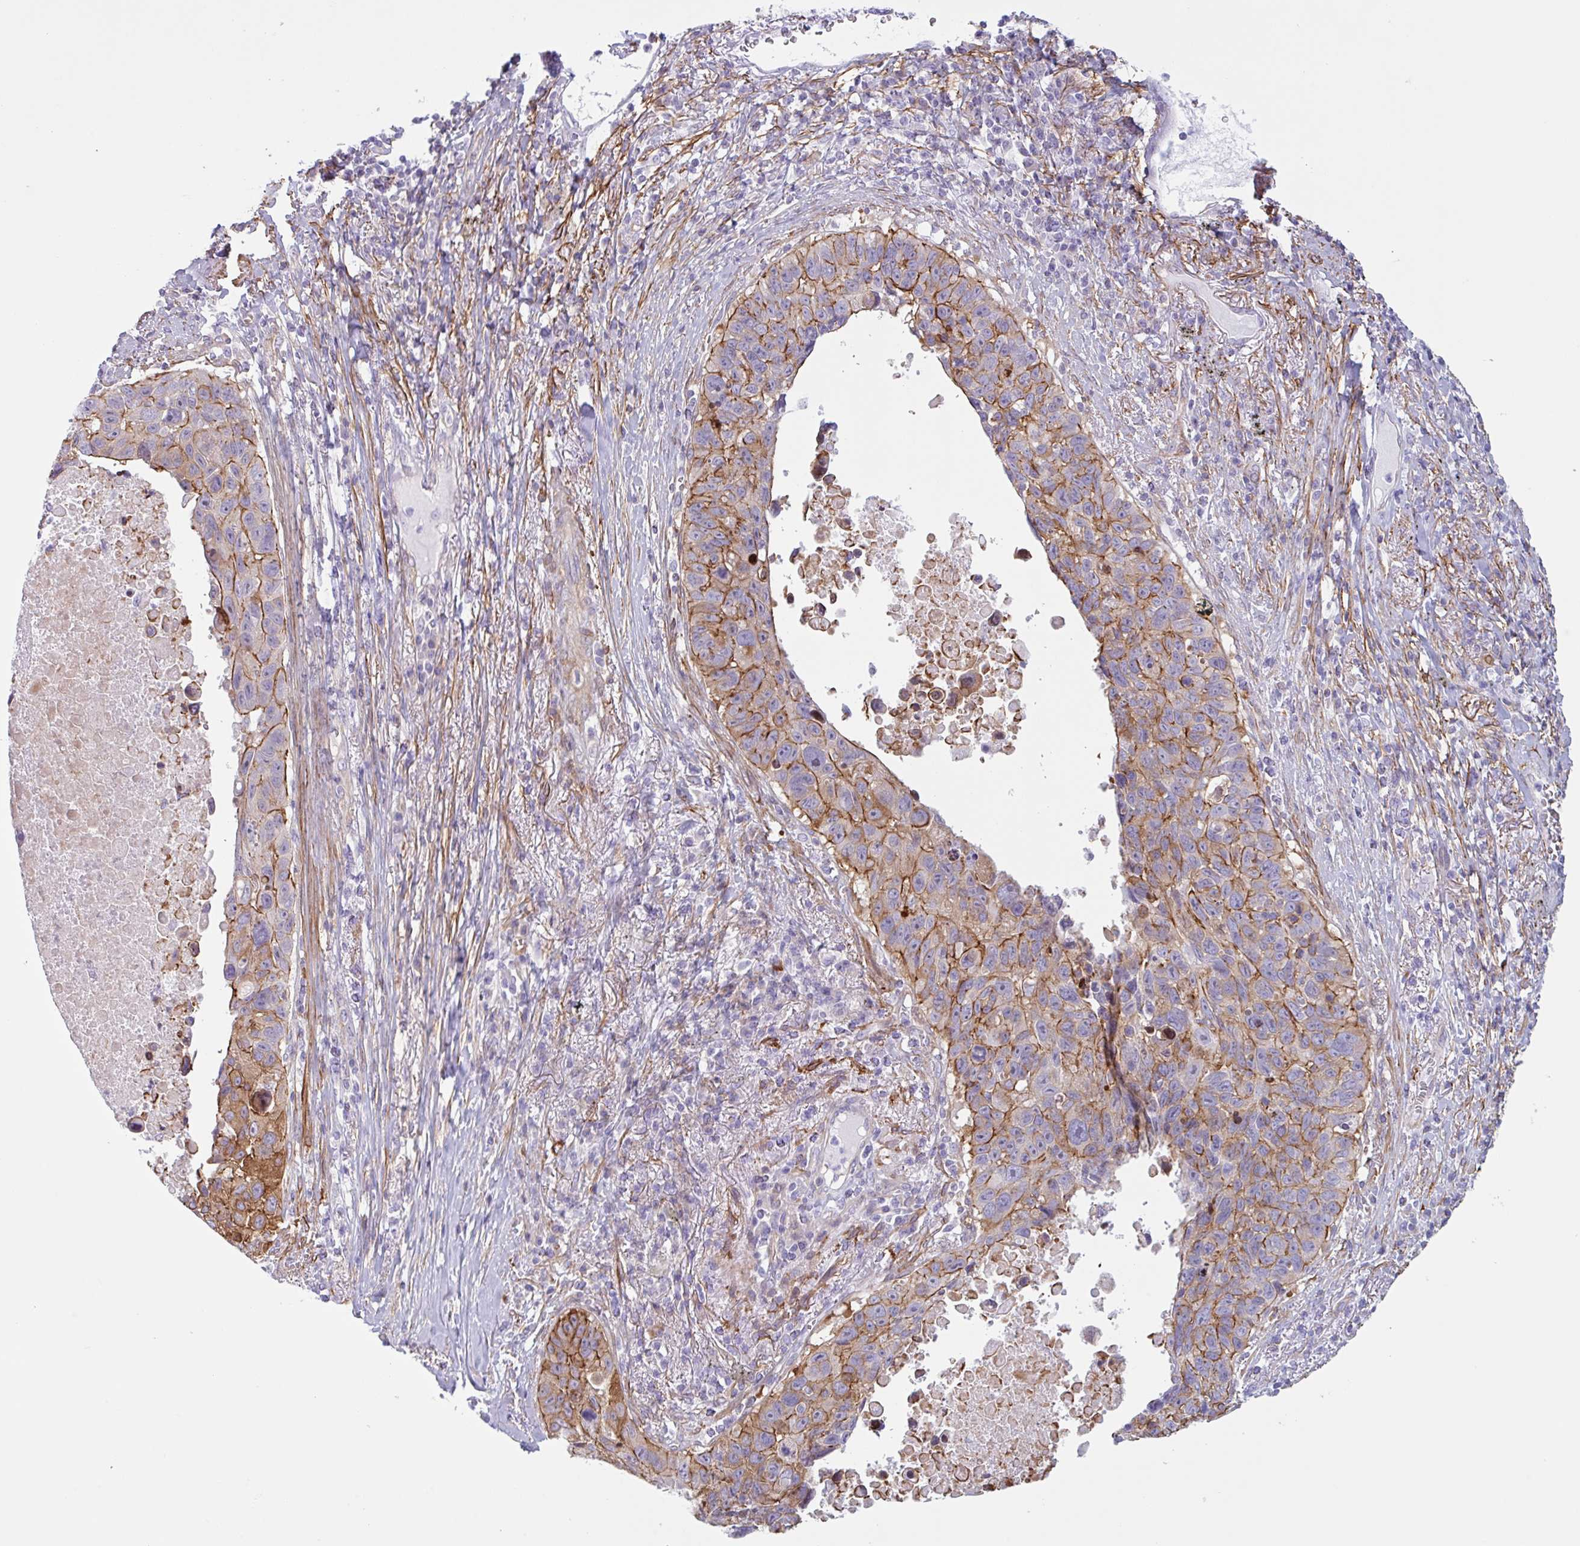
{"staining": {"intensity": "moderate", "quantity": ">75%", "location": "cytoplasmic/membranous"}, "tissue": "lung cancer", "cell_type": "Tumor cells", "image_type": "cancer", "snomed": [{"axis": "morphology", "description": "Squamous cell carcinoma, NOS"}, {"axis": "topography", "description": "Lung"}], "caption": "A brown stain highlights moderate cytoplasmic/membranous positivity of a protein in lung squamous cell carcinoma tumor cells.", "gene": "MYH10", "patient": {"sex": "male", "age": 66}}